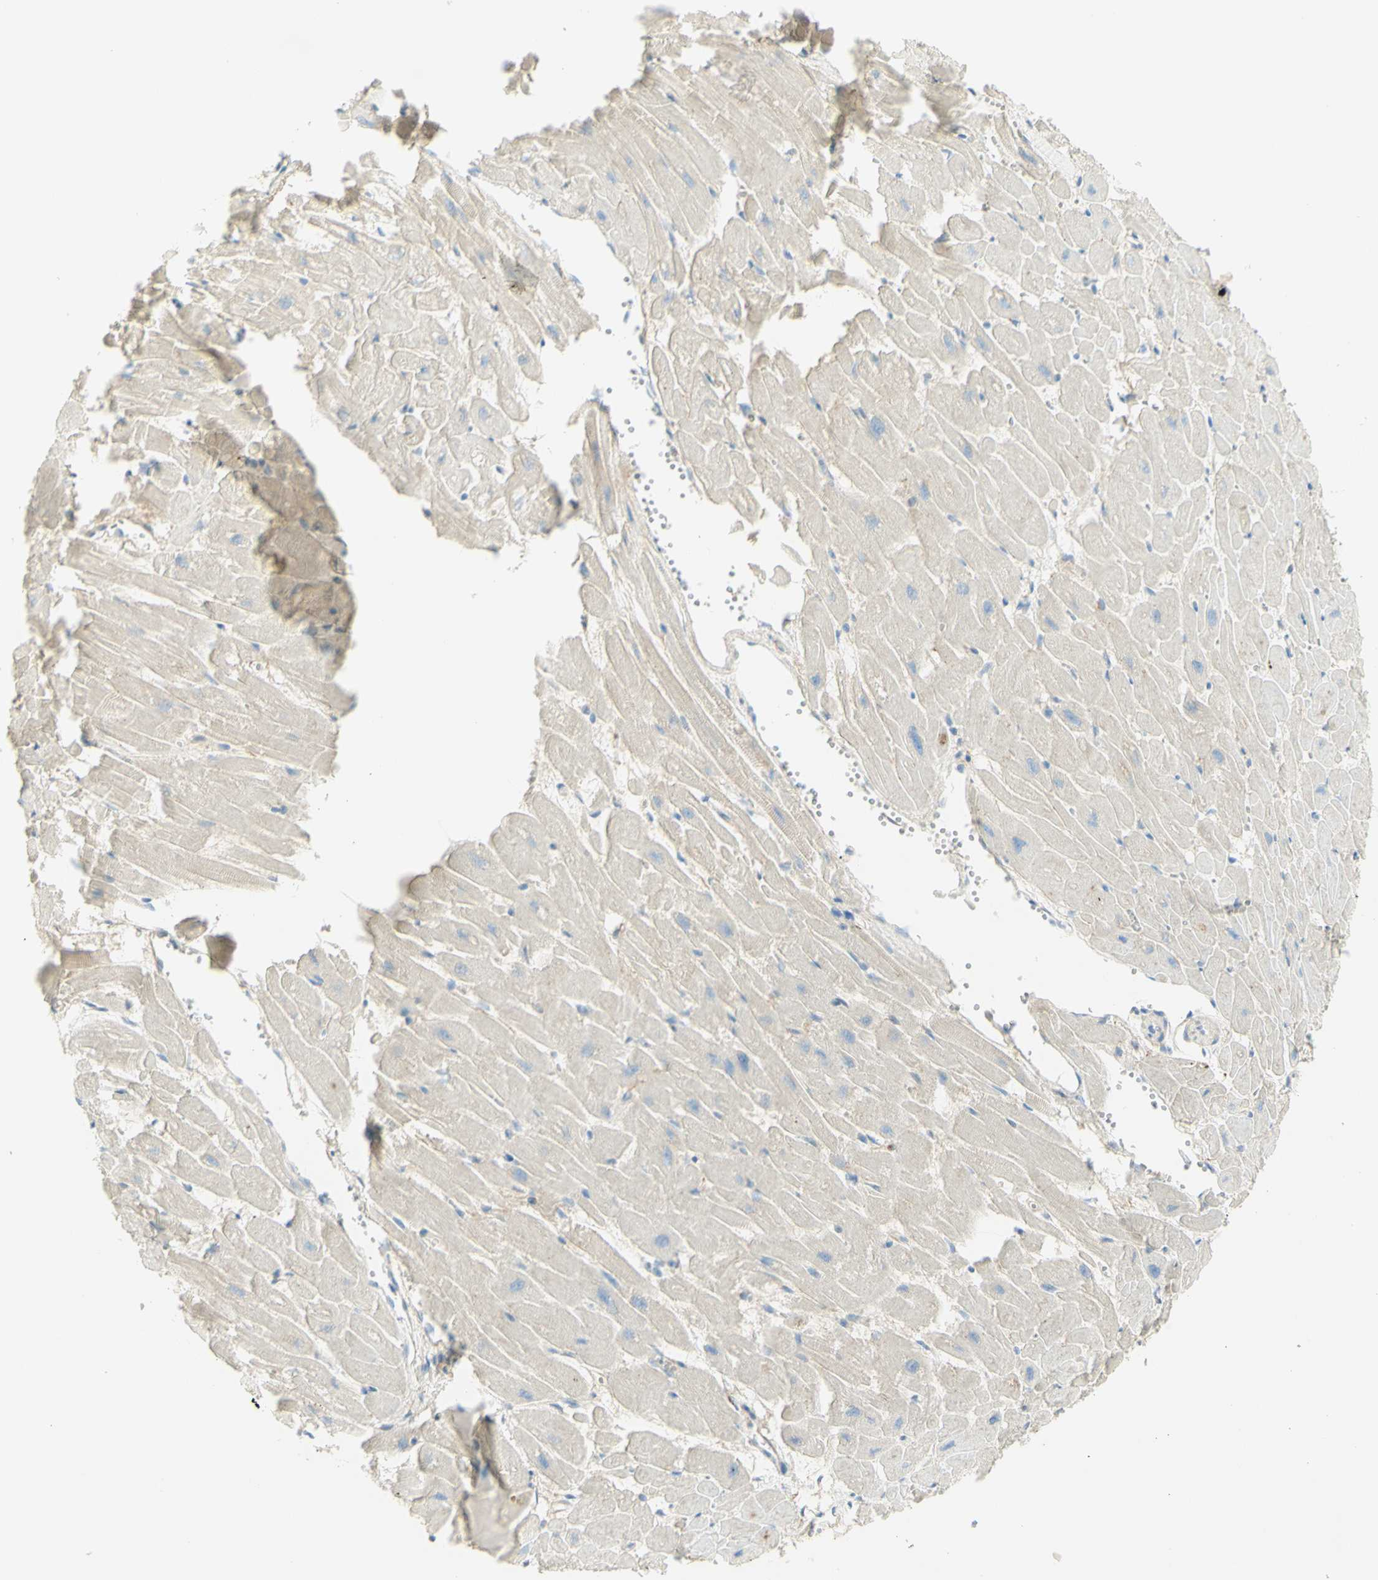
{"staining": {"intensity": "negative", "quantity": "none", "location": "none"}, "tissue": "heart muscle", "cell_type": "Cardiomyocytes", "image_type": "normal", "snomed": [{"axis": "morphology", "description": "Normal tissue, NOS"}, {"axis": "topography", "description": "Heart"}], "caption": "IHC image of benign heart muscle stained for a protein (brown), which shows no positivity in cardiomyocytes.", "gene": "GCNT3", "patient": {"sex": "female", "age": 19}}